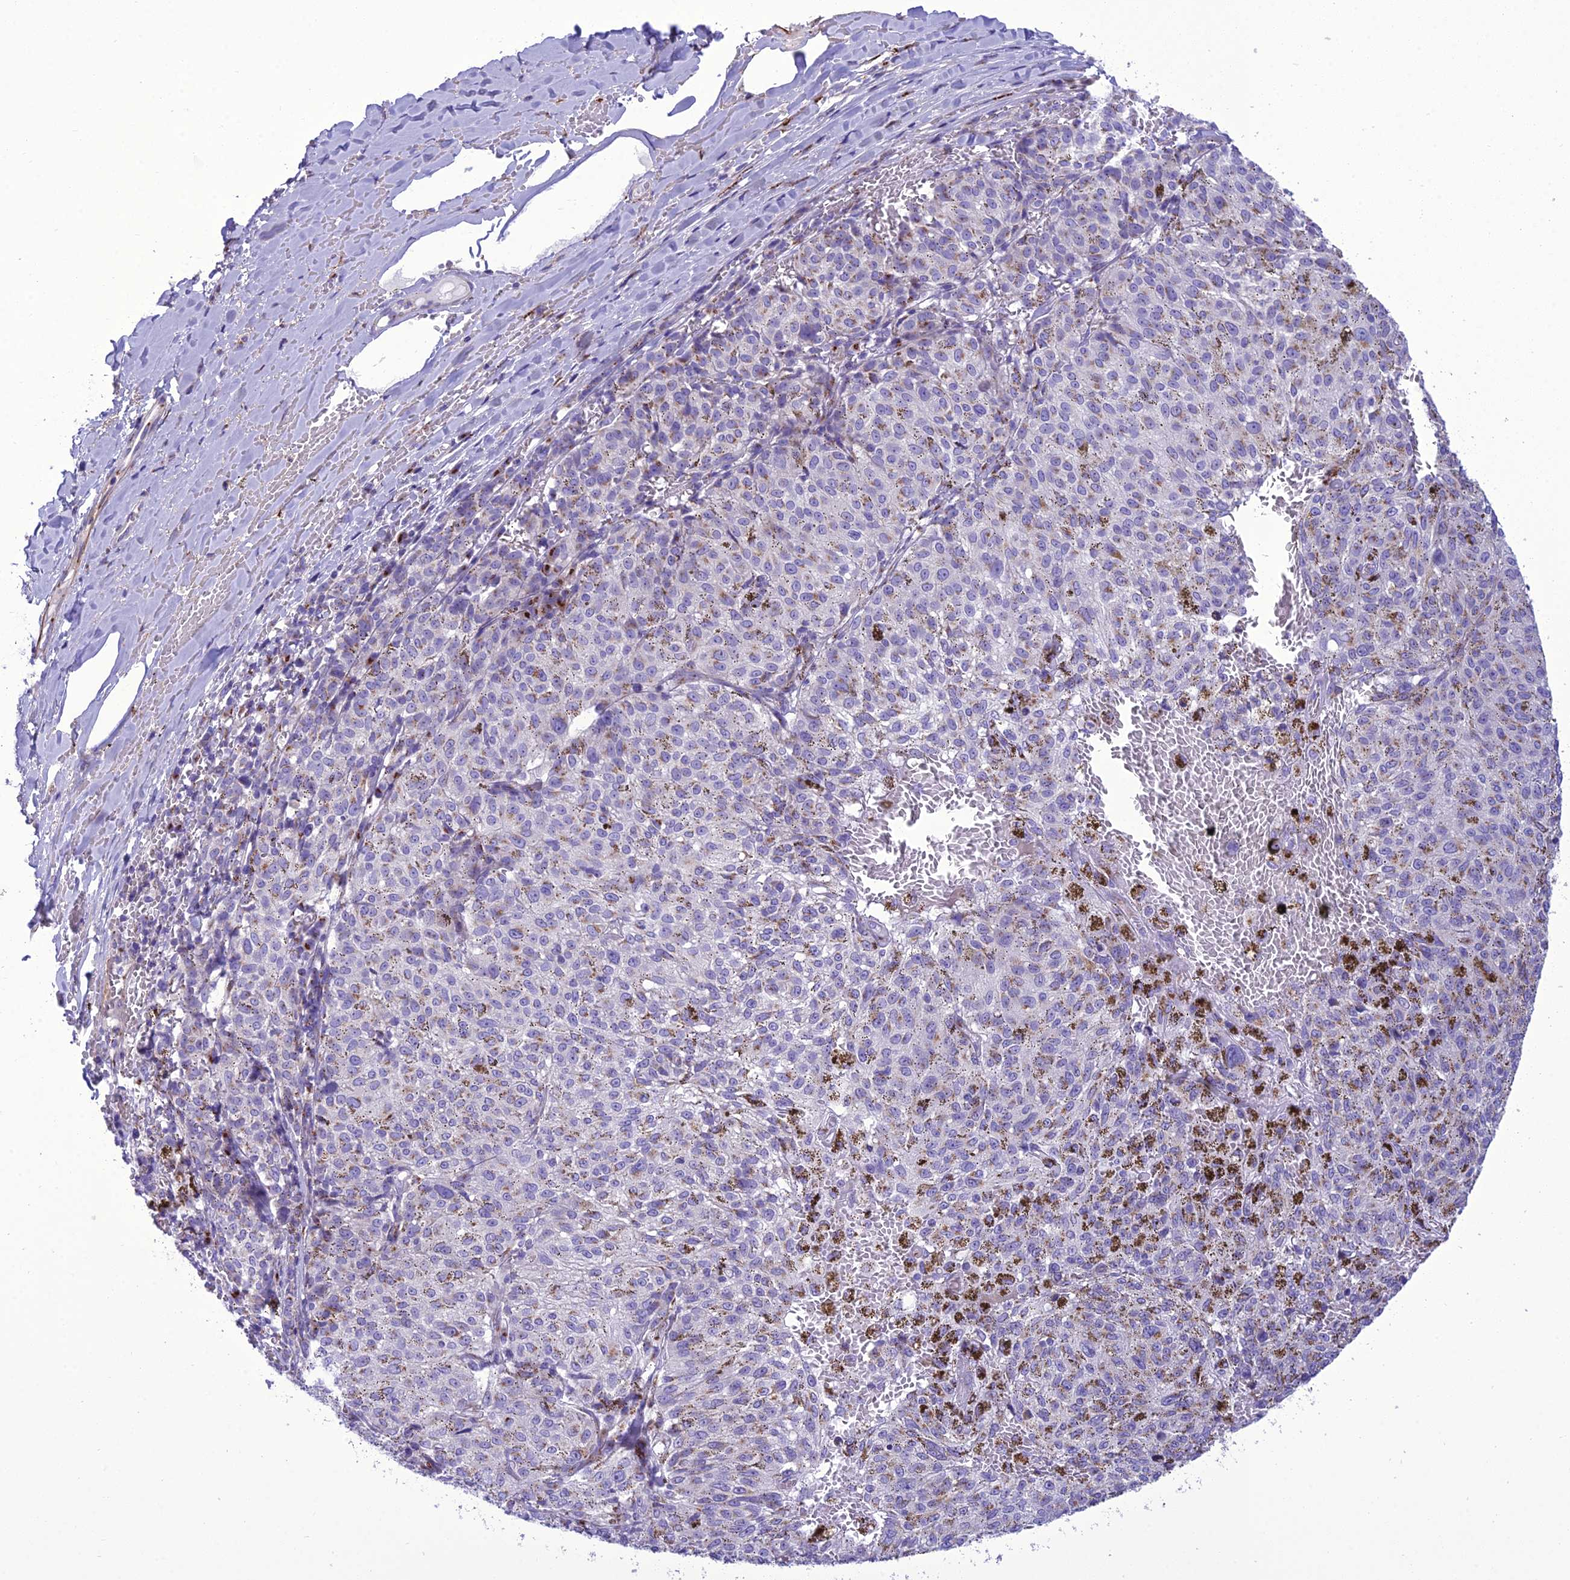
{"staining": {"intensity": "negative", "quantity": "none", "location": "none"}, "tissue": "melanoma", "cell_type": "Tumor cells", "image_type": "cancer", "snomed": [{"axis": "morphology", "description": "Malignant melanoma, NOS"}, {"axis": "topography", "description": "Skin"}], "caption": "Melanoma was stained to show a protein in brown. There is no significant positivity in tumor cells.", "gene": "GOLM2", "patient": {"sex": "female", "age": 72}}